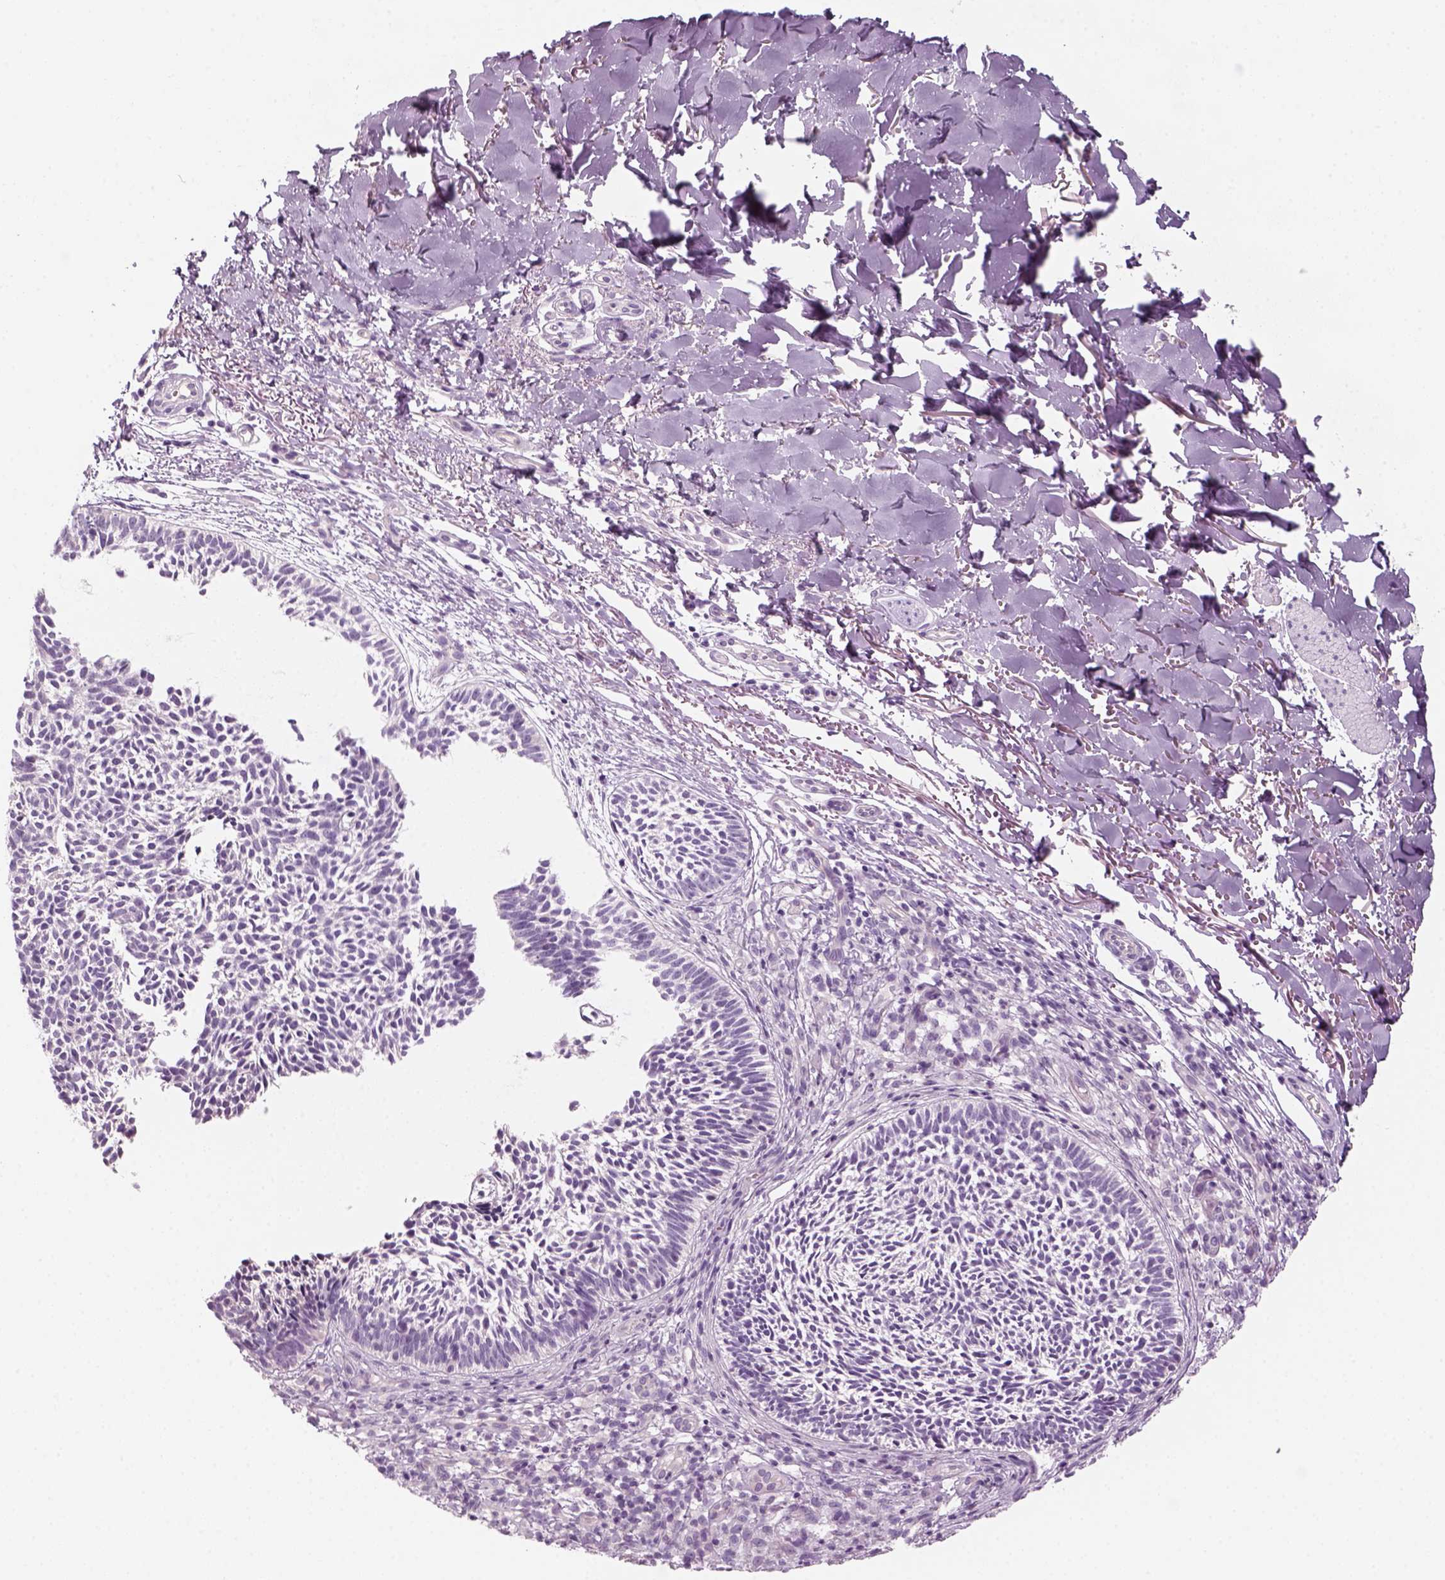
{"staining": {"intensity": "negative", "quantity": "none", "location": "none"}, "tissue": "skin cancer", "cell_type": "Tumor cells", "image_type": "cancer", "snomed": [{"axis": "morphology", "description": "Basal cell carcinoma"}, {"axis": "topography", "description": "Skin"}], "caption": "A high-resolution photomicrograph shows immunohistochemistry (IHC) staining of skin cancer, which displays no significant staining in tumor cells. (Brightfield microscopy of DAB (3,3'-diaminobenzidine) immunohistochemistry (IHC) at high magnification).", "gene": "KRT25", "patient": {"sex": "male", "age": 78}}